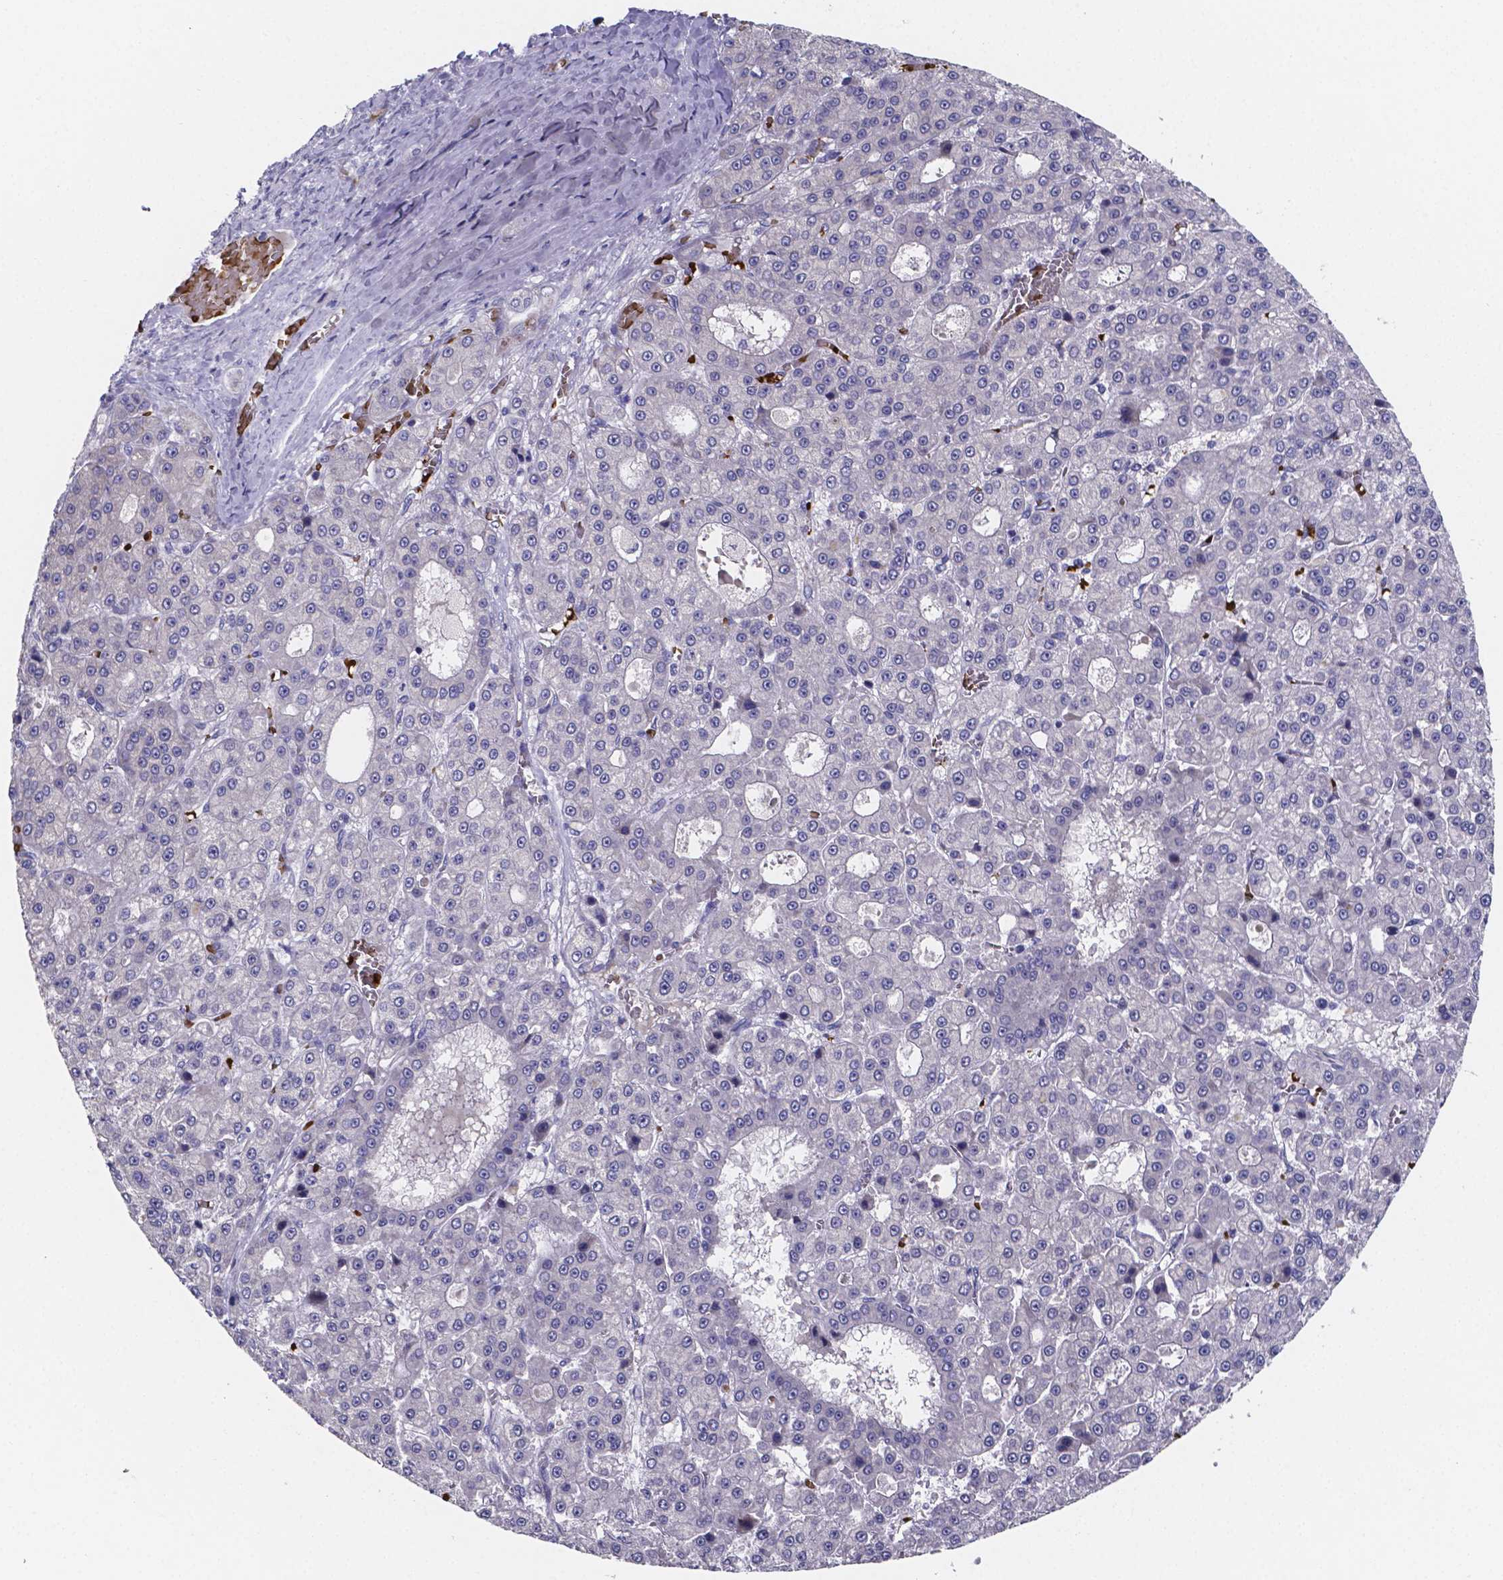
{"staining": {"intensity": "negative", "quantity": "none", "location": "none"}, "tissue": "liver cancer", "cell_type": "Tumor cells", "image_type": "cancer", "snomed": [{"axis": "morphology", "description": "Carcinoma, Hepatocellular, NOS"}, {"axis": "topography", "description": "Liver"}], "caption": "A histopathology image of liver hepatocellular carcinoma stained for a protein displays no brown staining in tumor cells.", "gene": "GABRA3", "patient": {"sex": "male", "age": 70}}